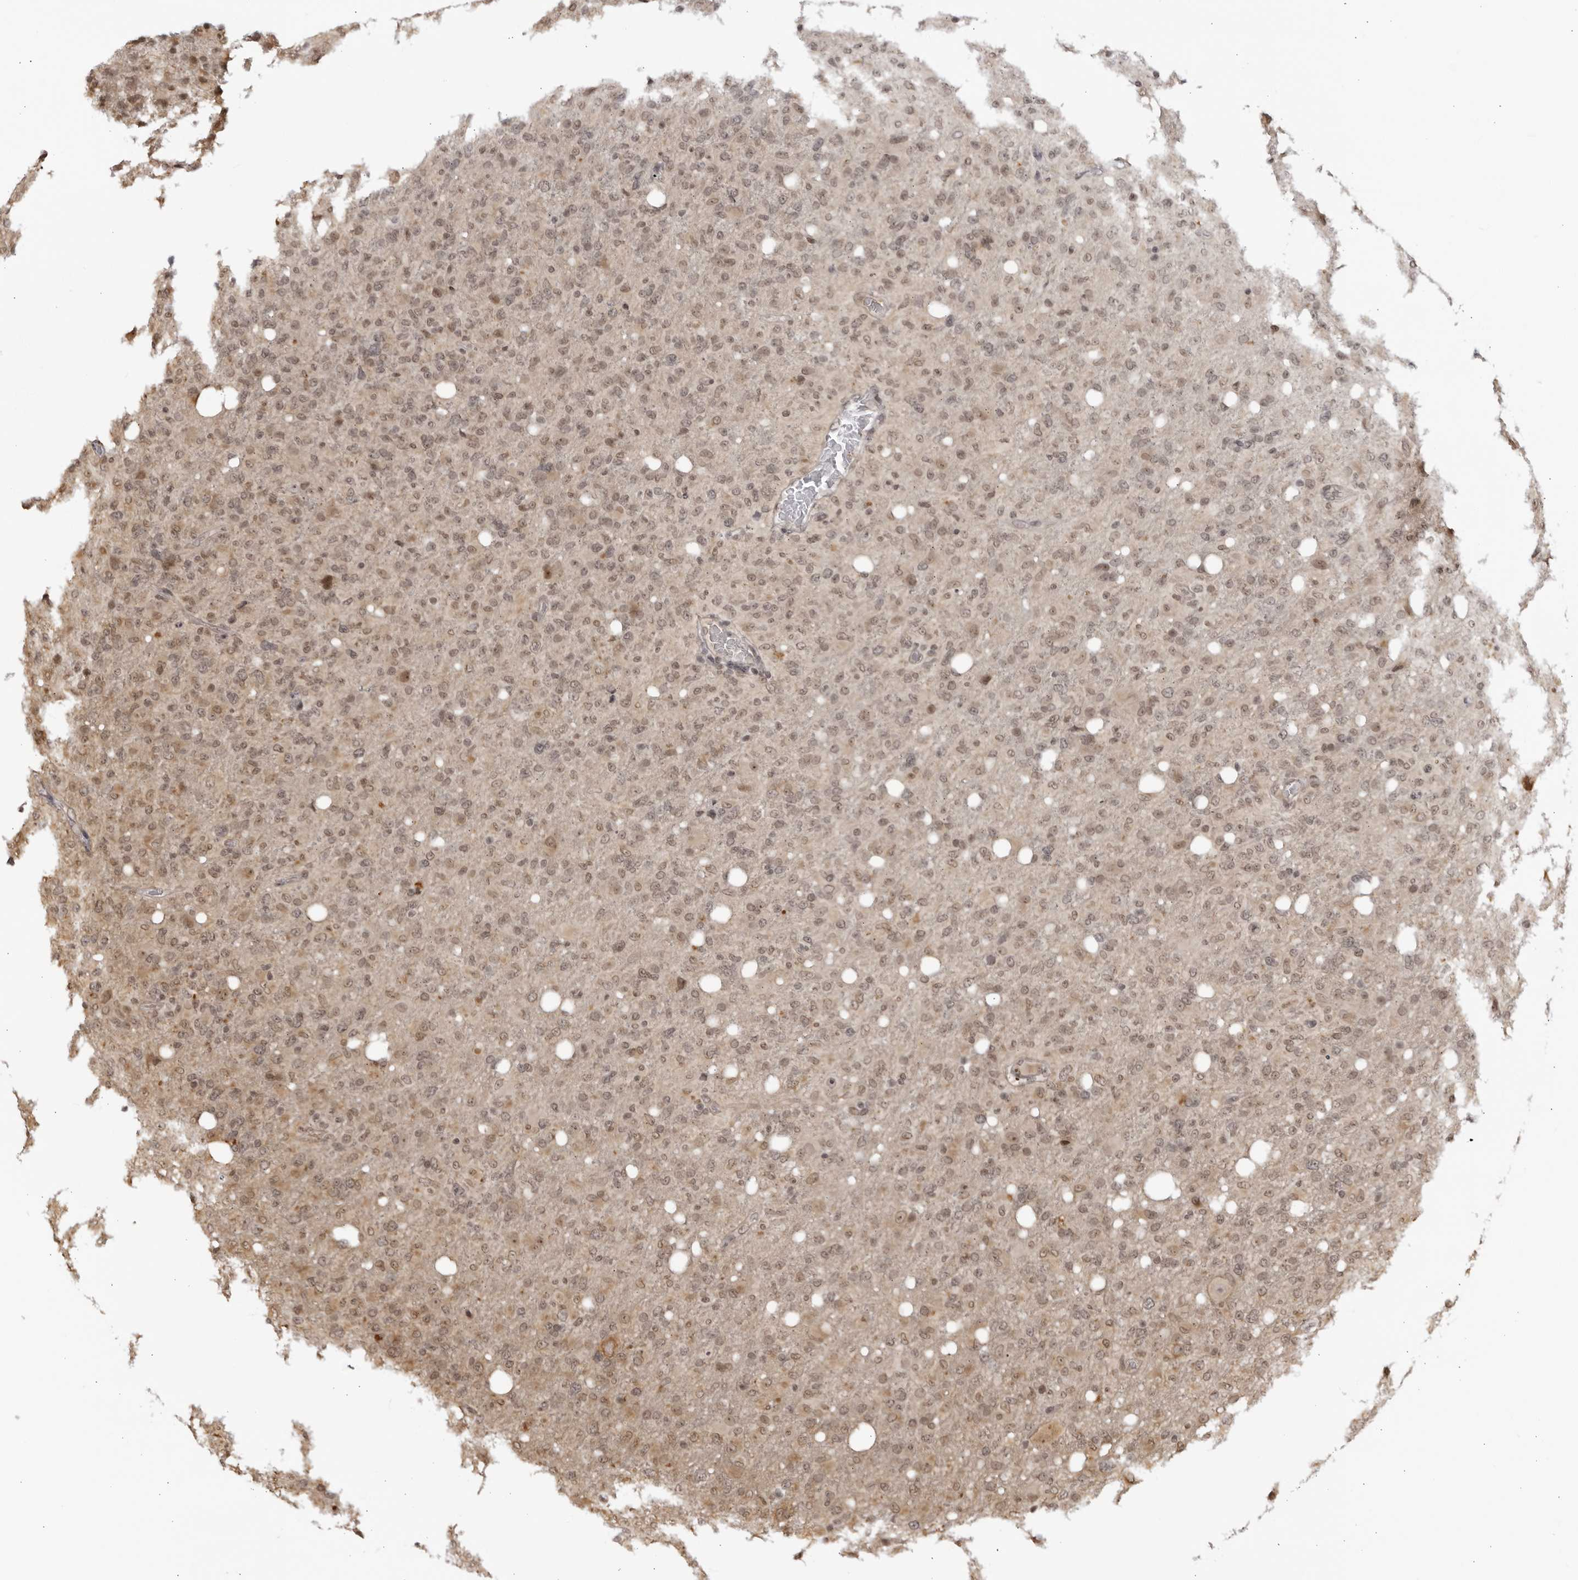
{"staining": {"intensity": "weak", "quantity": ">75%", "location": "nuclear"}, "tissue": "glioma", "cell_type": "Tumor cells", "image_type": "cancer", "snomed": [{"axis": "morphology", "description": "Glioma, malignant, High grade"}, {"axis": "topography", "description": "Brain"}], "caption": "Protein staining shows weak nuclear expression in approximately >75% of tumor cells in malignant high-grade glioma.", "gene": "RASGEF1C", "patient": {"sex": "female", "age": 57}}